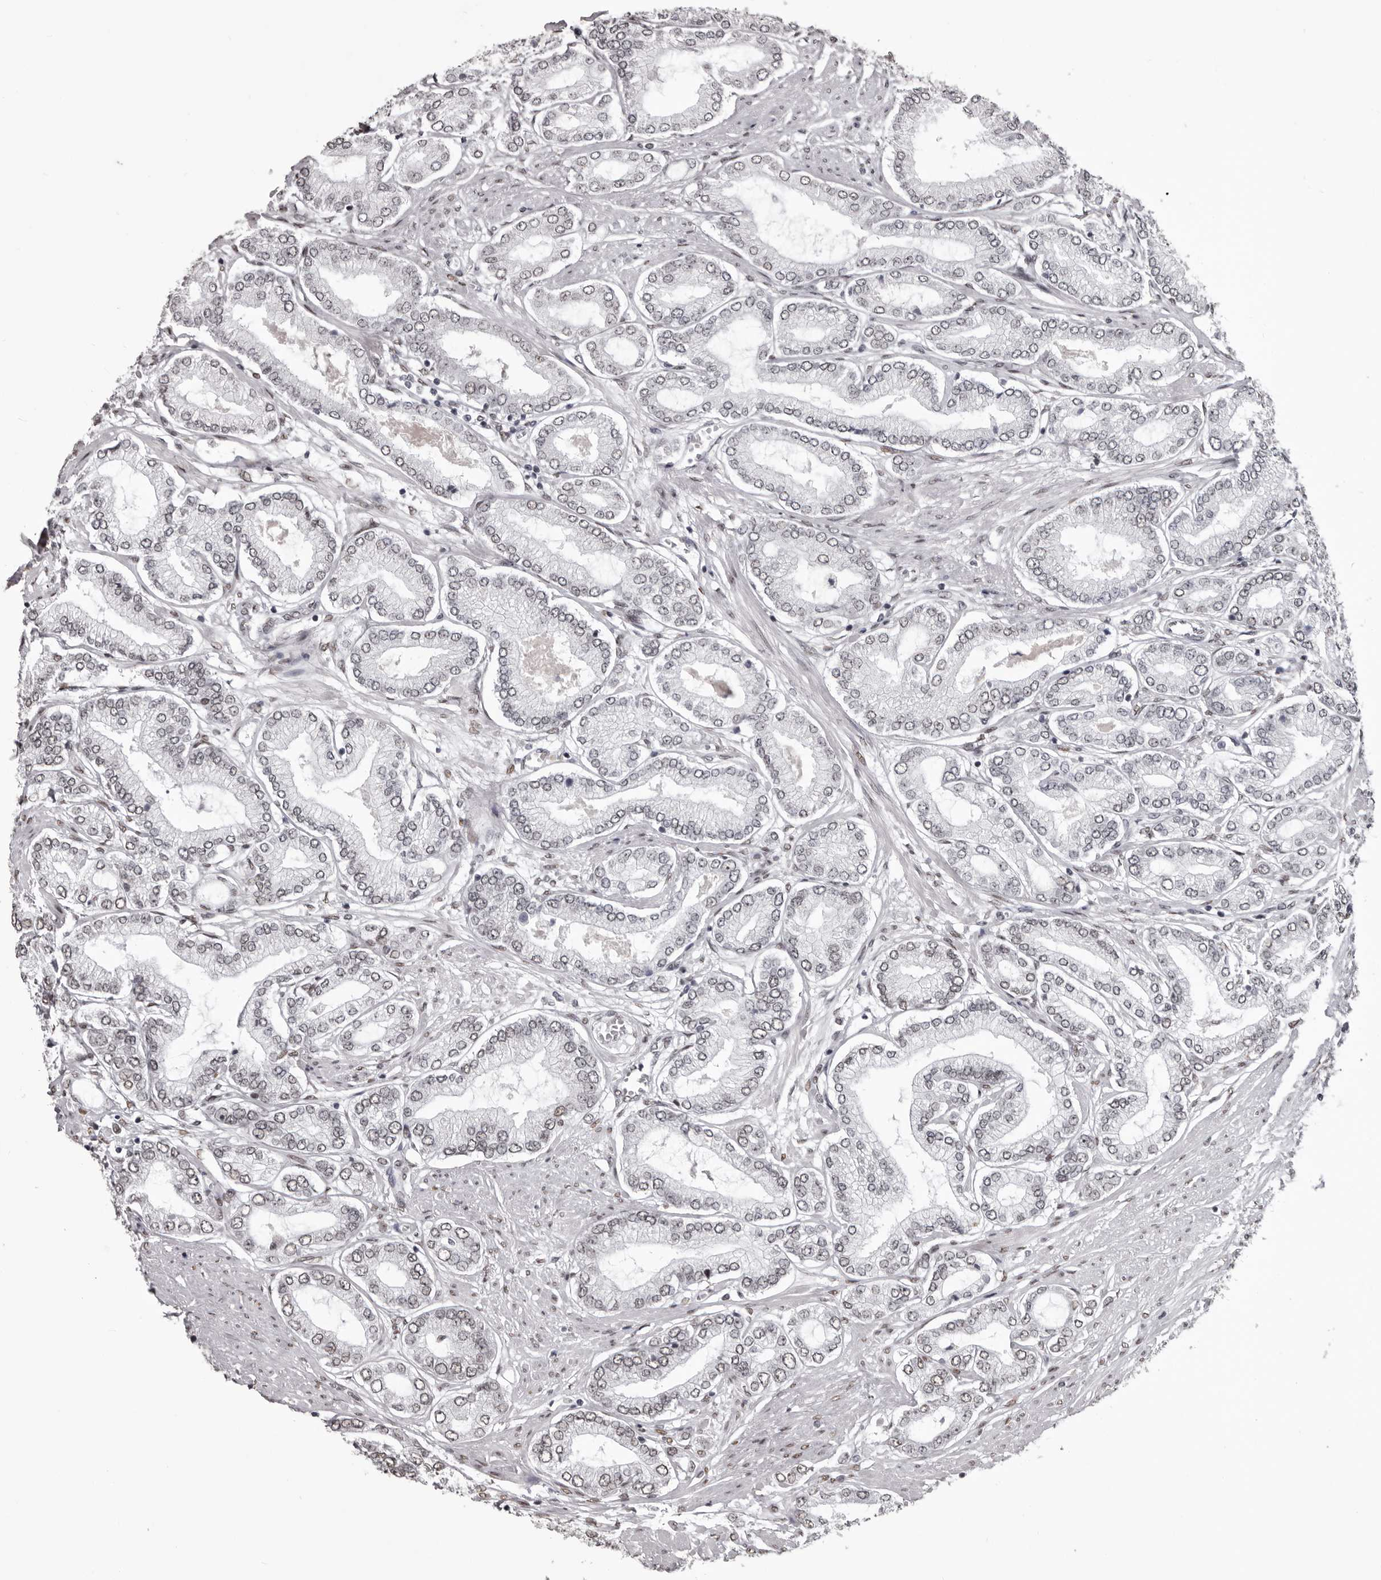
{"staining": {"intensity": "weak", "quantity": "<25%", "location": "nuclear"}, "tissue": "prostate cancer", "cell_type": "Tumor cells", "image_type": "cancer", "snomed": [{"axis": "morphology", "description": "Adenocarcinoma, Low grade"}, {"axis": "topography", "description": "Prostate"}], "caption": "There is no significant staining in tumor cells of prostate cancer. Nuclei are stained in blue.", "gene": "NUMA1", "patient": {"sex": "male", "age": 63}}